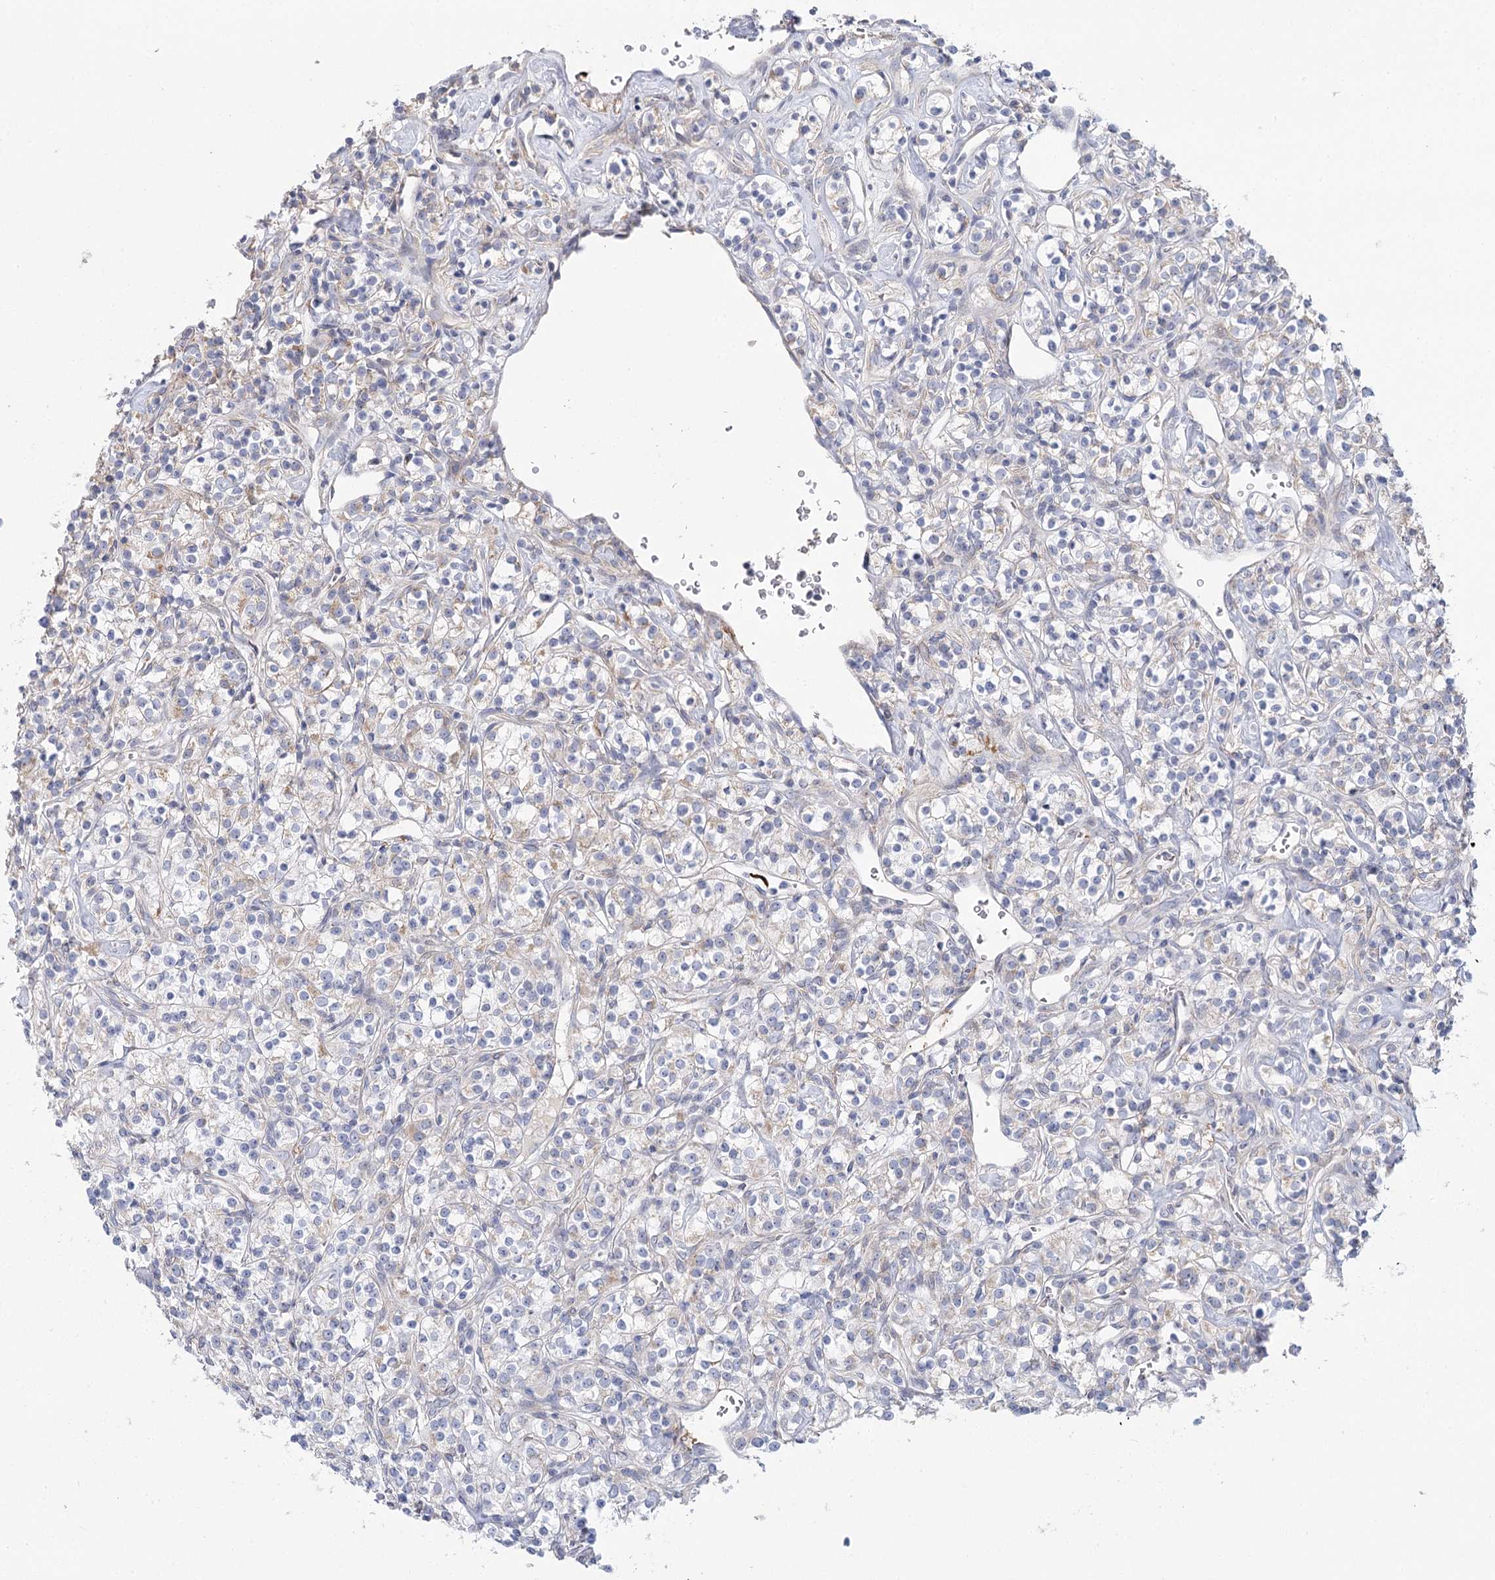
{"staining": {"intensity": "weak", "quantity": "25%-75%", "location": "cytoplasmic/membranous"}, "tissue": "renal cancer", "cell_type": "Tumor cells", "image_type": "cancer", "snomed": [{"axis": "morphology", "description": "Adenocarcinoma, NOS"}, {"axis": "topography", "description": "Kidney"}], "caption": "There is low levels of weak cytoplasmic/membranous expression in tumor cells of renal adenocarcinoma, as demonstrated by immunohistochemical staining (brown color).", "gene": "ARHGAP44", "patient": {"sex": "male", "age": 77}}